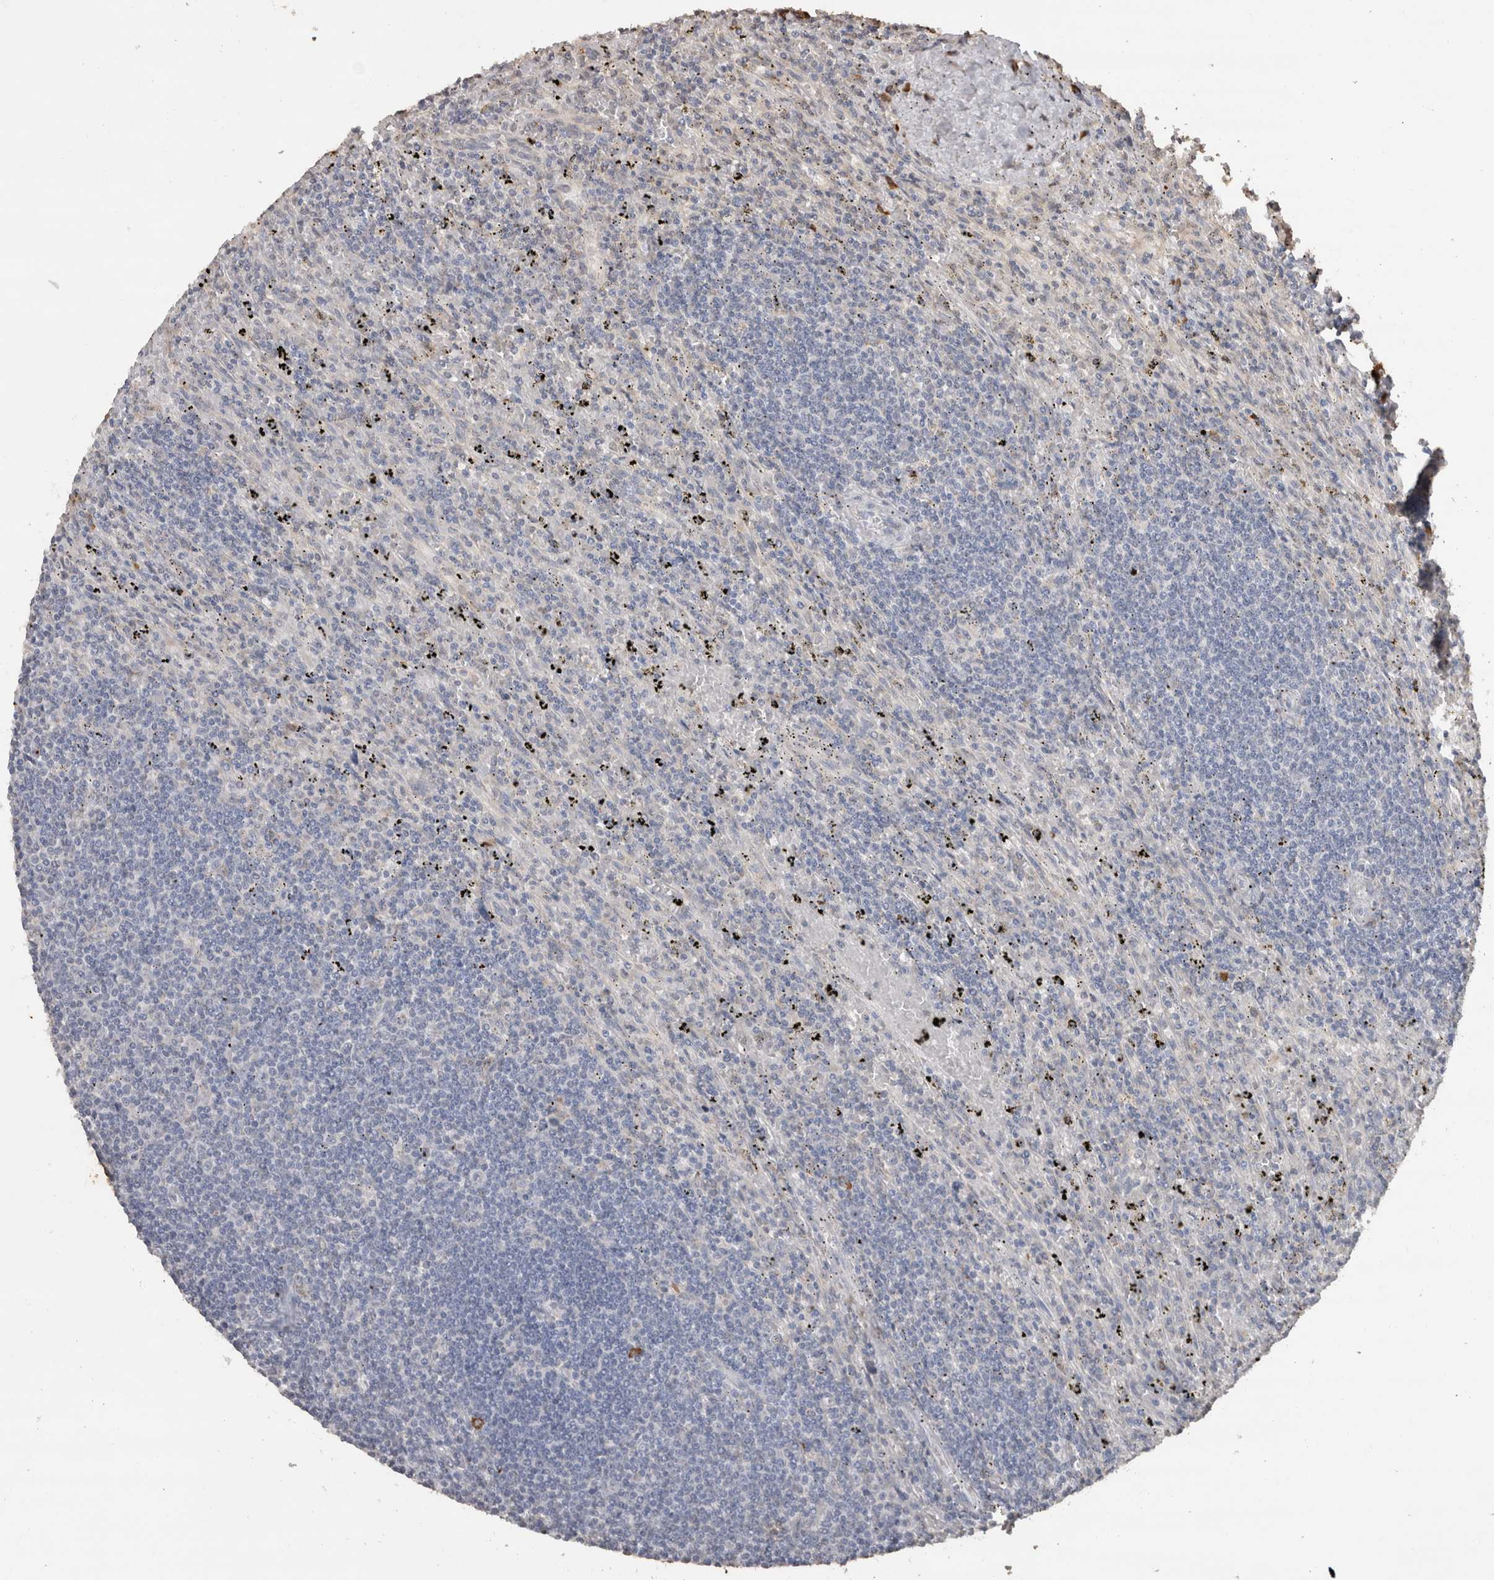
{"staining": {"intensity": "negative", "quantity": "none", "location": "none"}, "tissue": "lymphoma", "cell_type": "Tumor cells", "image_type": "cancer", "snomed": [{"axis": "morphology", "description": "Malignant lymphoma, non-Hodgkin's type, Low grade"}, {"axis": "topography", "description": "Spleen"}], "caption": "Immunohistochemistry (IHC) of lymphoma exhibits no expression in tumor cells.", "gene": "CRELD2", "patient": {"sex": "male", "age": 76}}